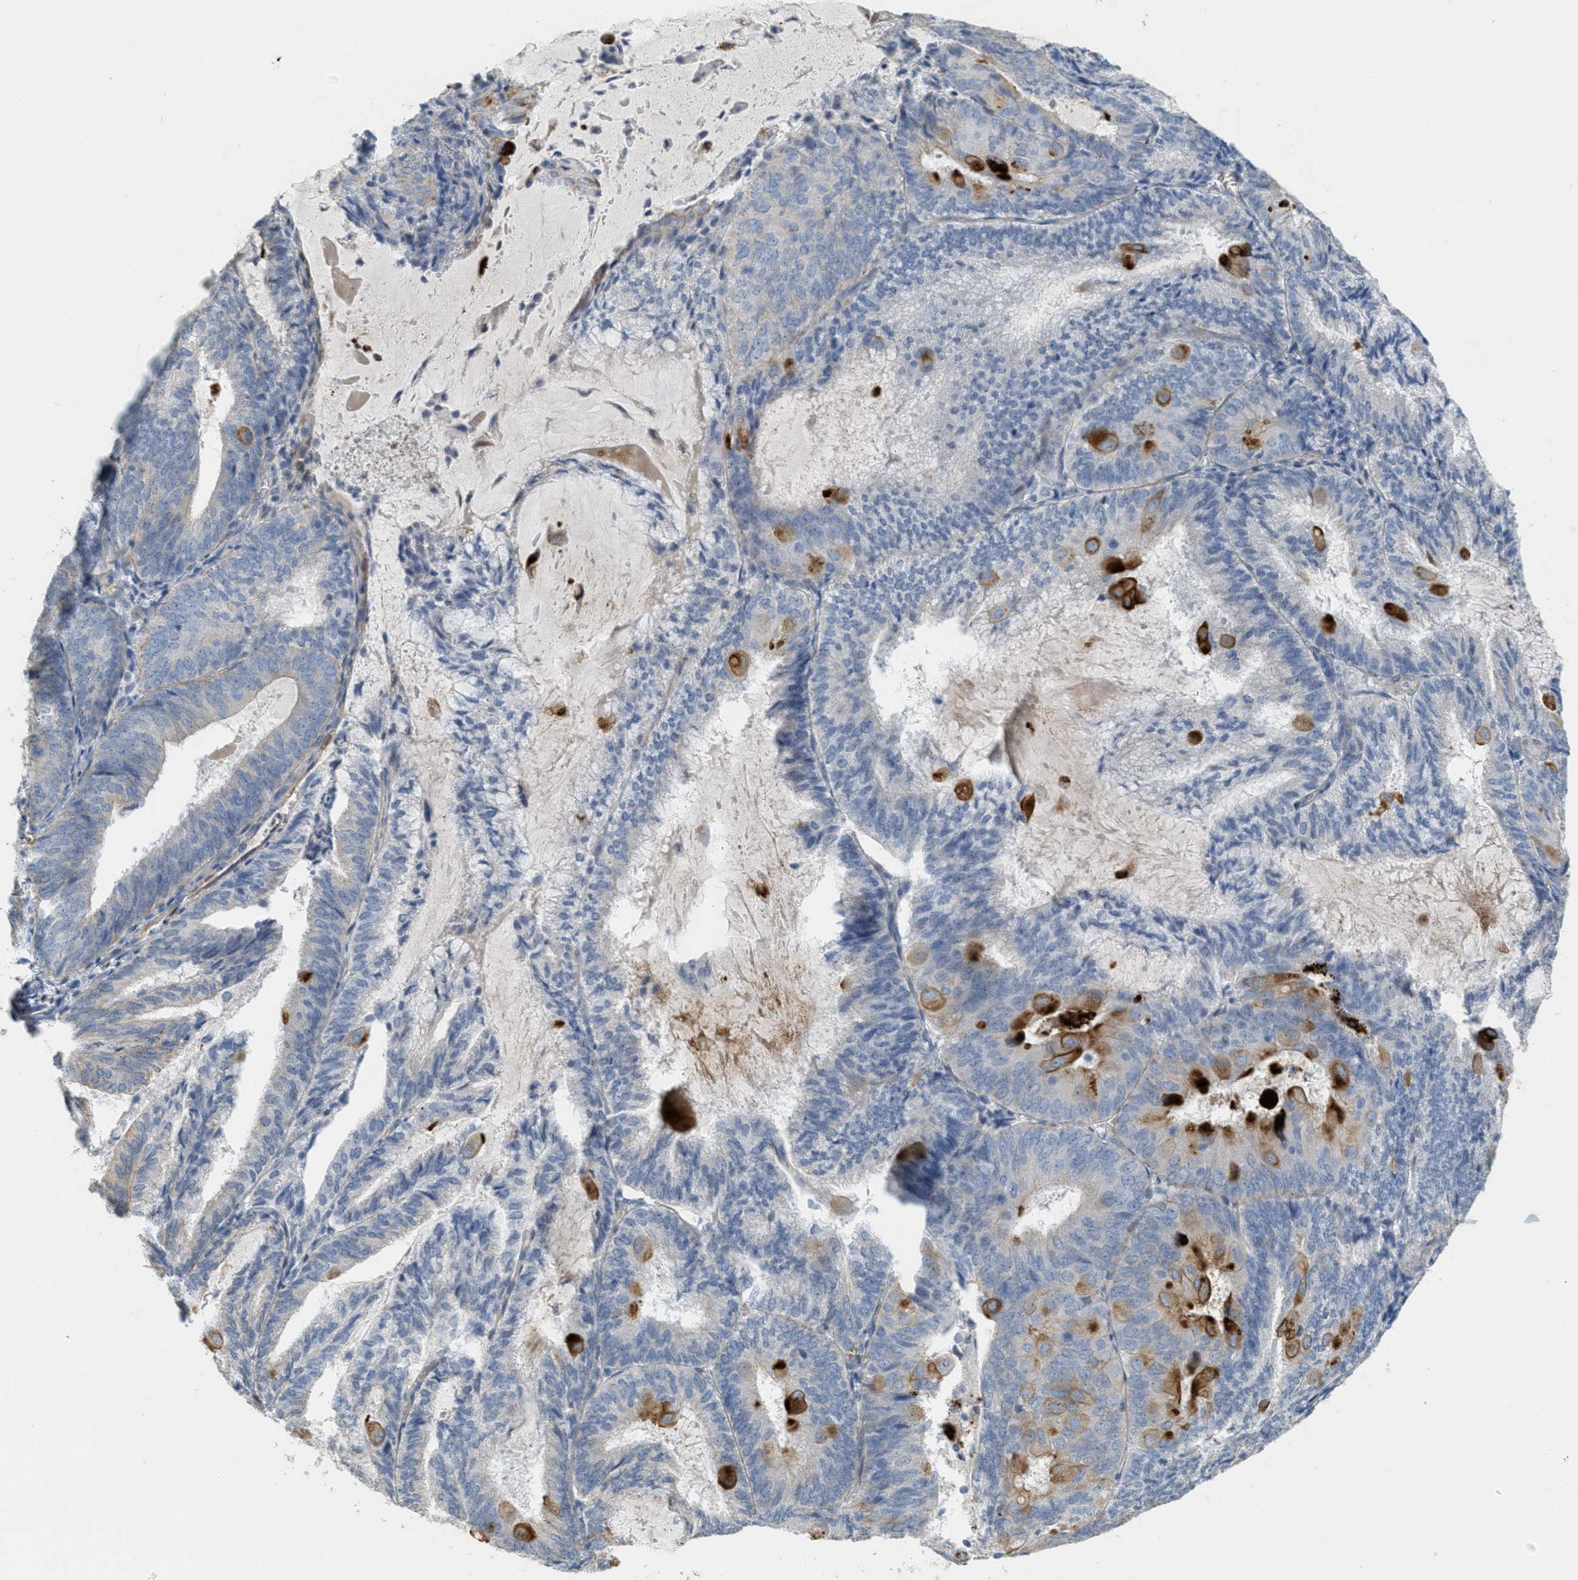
{"staining": {"intensity": "moderate", "quantity": "<25%", "location": "cytoplasmic/membranous"}, "tissue": "endometrial cancer", "cell_type": "Tumor cells", "image_type": "cancer", "snomed": [{"axis": "morphology", "description": "Adenocarcinoma, NOS"}, {"axis": "topography", "description": "Endometrium"}], "caption": "Protein staining displays moderate cytoplasmic/membranous expression in about <25% of tumor cells in endometrial adenocarcinoma. Using DAB (brown) and hematoxylin (blue) stains, captured at high magnification using brightfield microscopy.", "gene": "MRS2", "patient": {"sex": "female", "age": 81}}